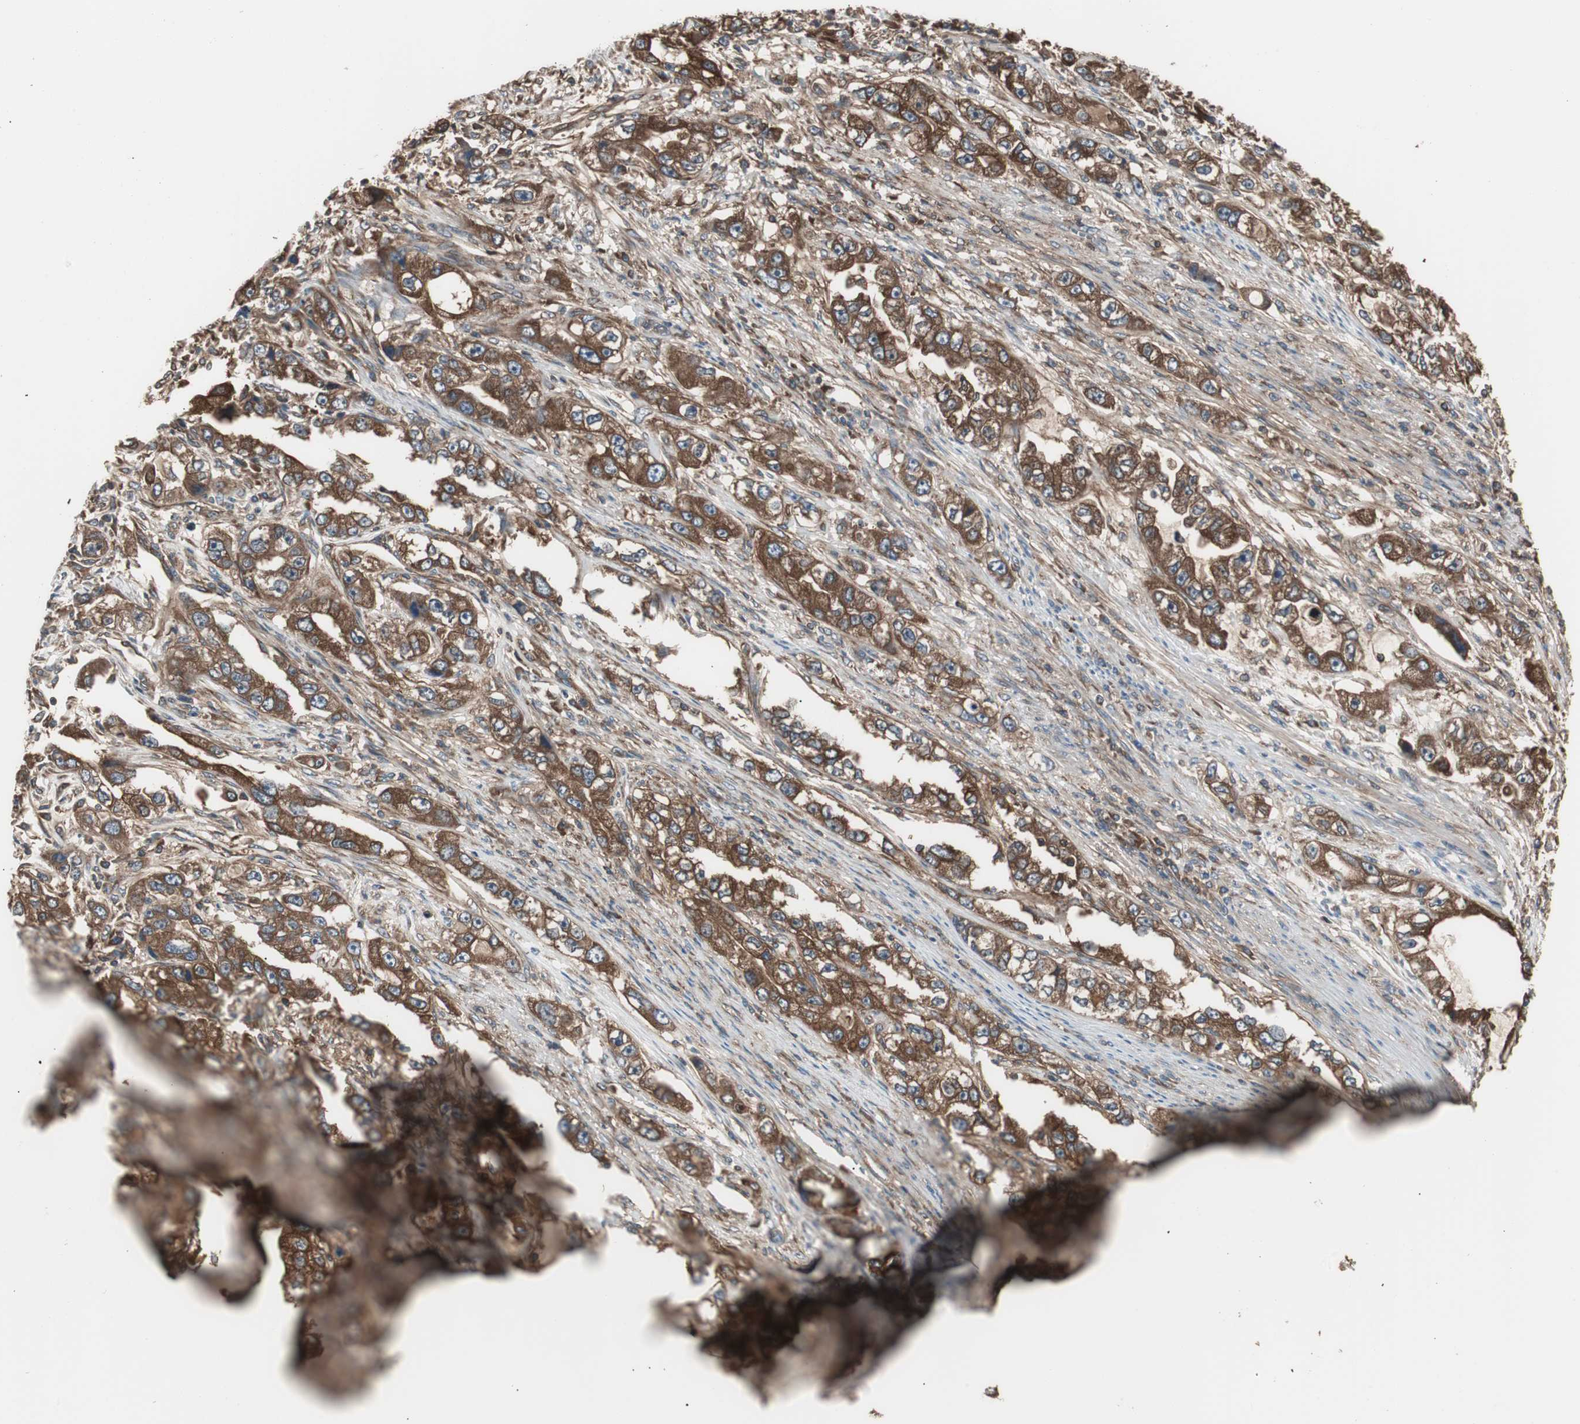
{"staining": {"intensity": "strong", "quantity": ">75%", "location": "cytoplasmic/membranous"}, "tissue": "stomach cancer", "cell_type": "Tumor cells", "image_type": "cancer", "snomed": [{"axis": "morphology", "description": "Adenocarcinoma, NOS"}, {"axis": "topography", "description": "Stomach, lower"}], "caption": "DAB immunohistochemical staining of stomach adenocarcinoma exhibits strong cytoplasmic/membranous protein staining in about >75% of tumor cells.", "gene": "CAPNS1", "patient": {"sex": "female", "age": 93}}